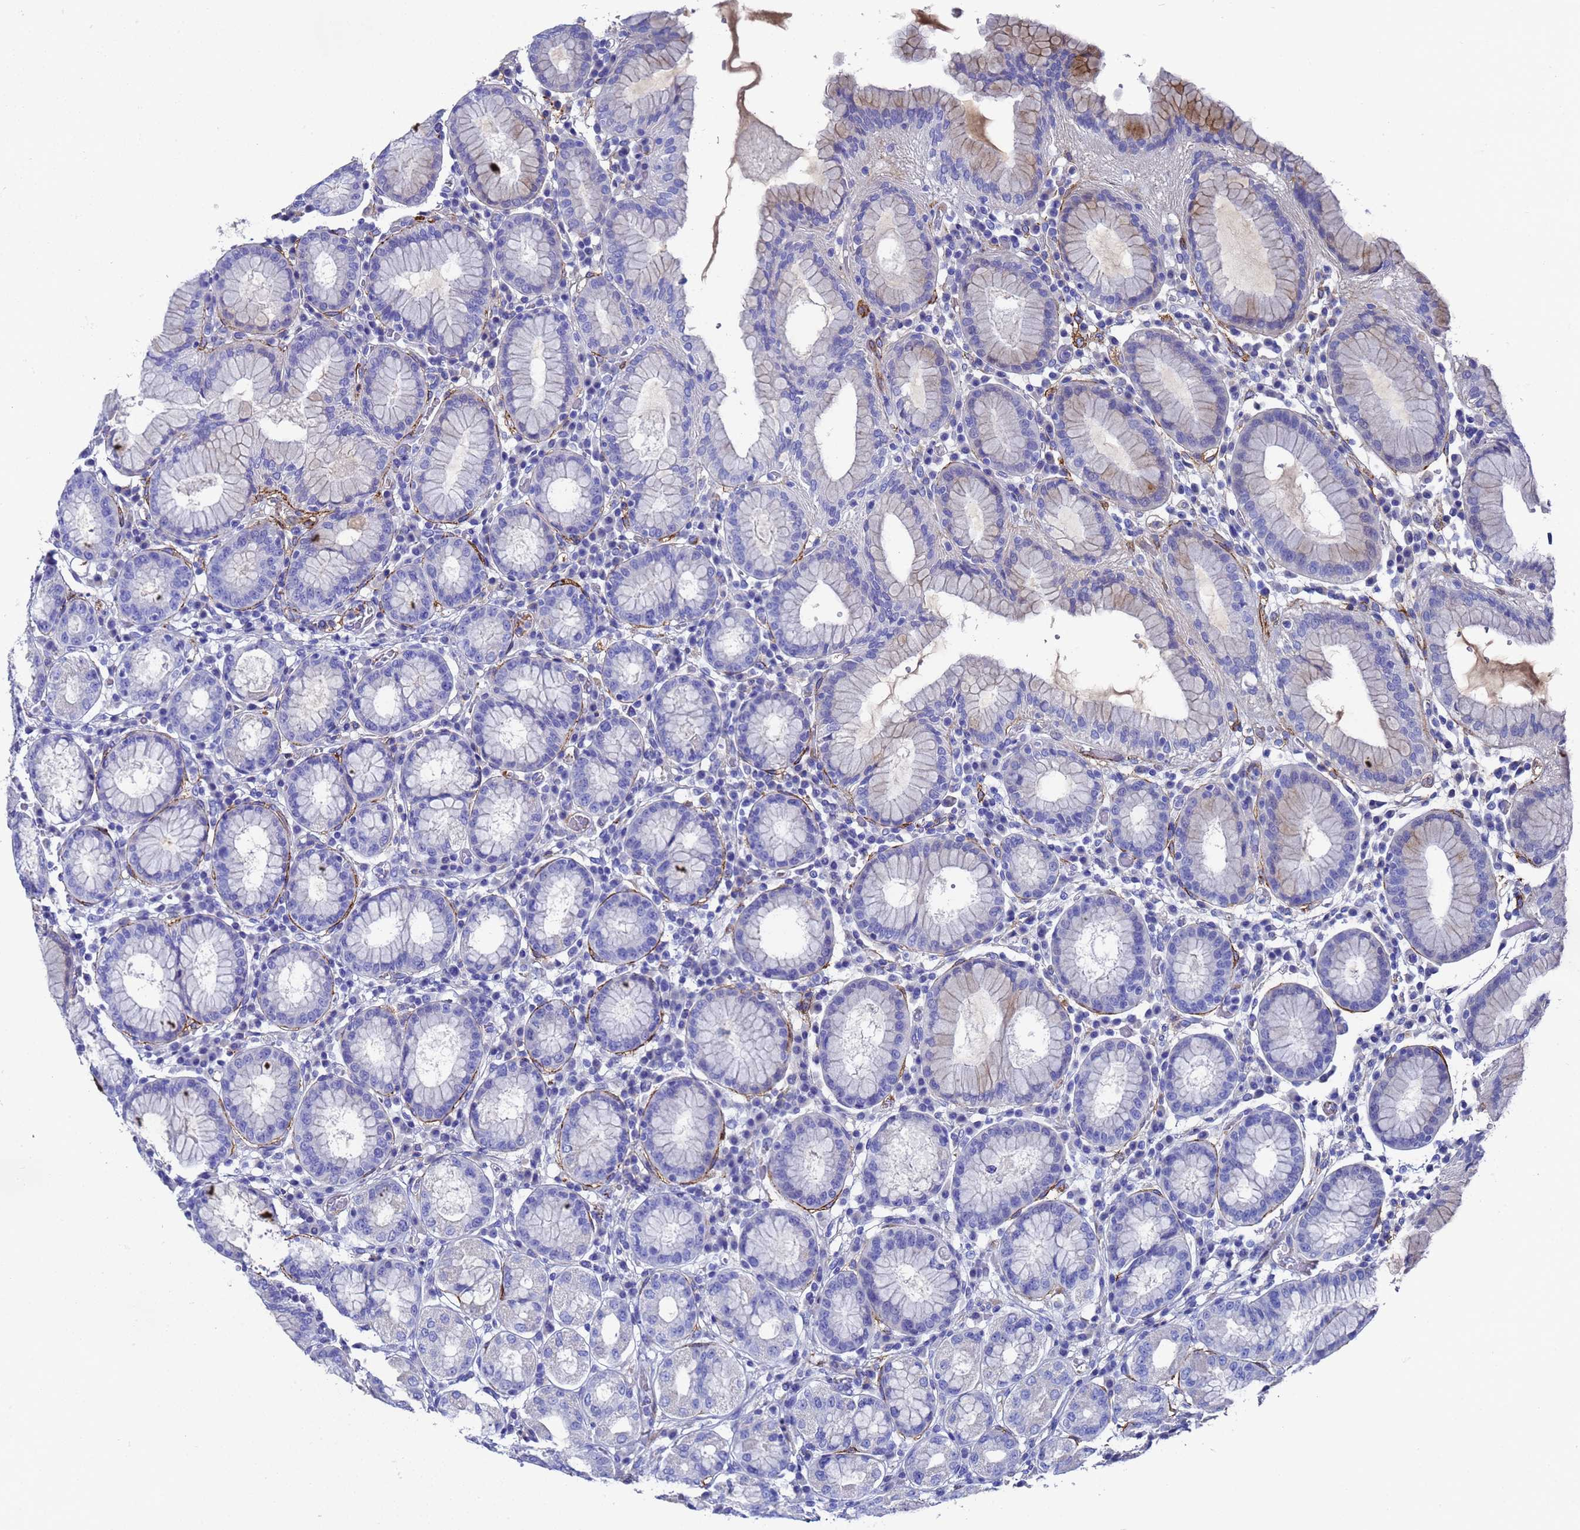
{"staining": {"intensity": "moderate", "quantity": "<25%", "location": "cytoplasmic/membranous"}, "tissue": "stomach", "cell_type": "Glandular cells", "image_type": "normal", "snomed": [{"axis": "morphology", "description": "Normal tissue, NOS"}, {"axis": "topography", "description": "Stomach"}, {"axis": "topography", "description": "Stomach, lower"}], "caption": "Immunohistochemistry (IHC) of unremarkable stomach demonstrates low levels of moderate cytoplasmic/membranous positivity in approximately <25% of glandular cells.", "gene": "ADIPOQ", "patient": {"sex": "female", "age": 56}}